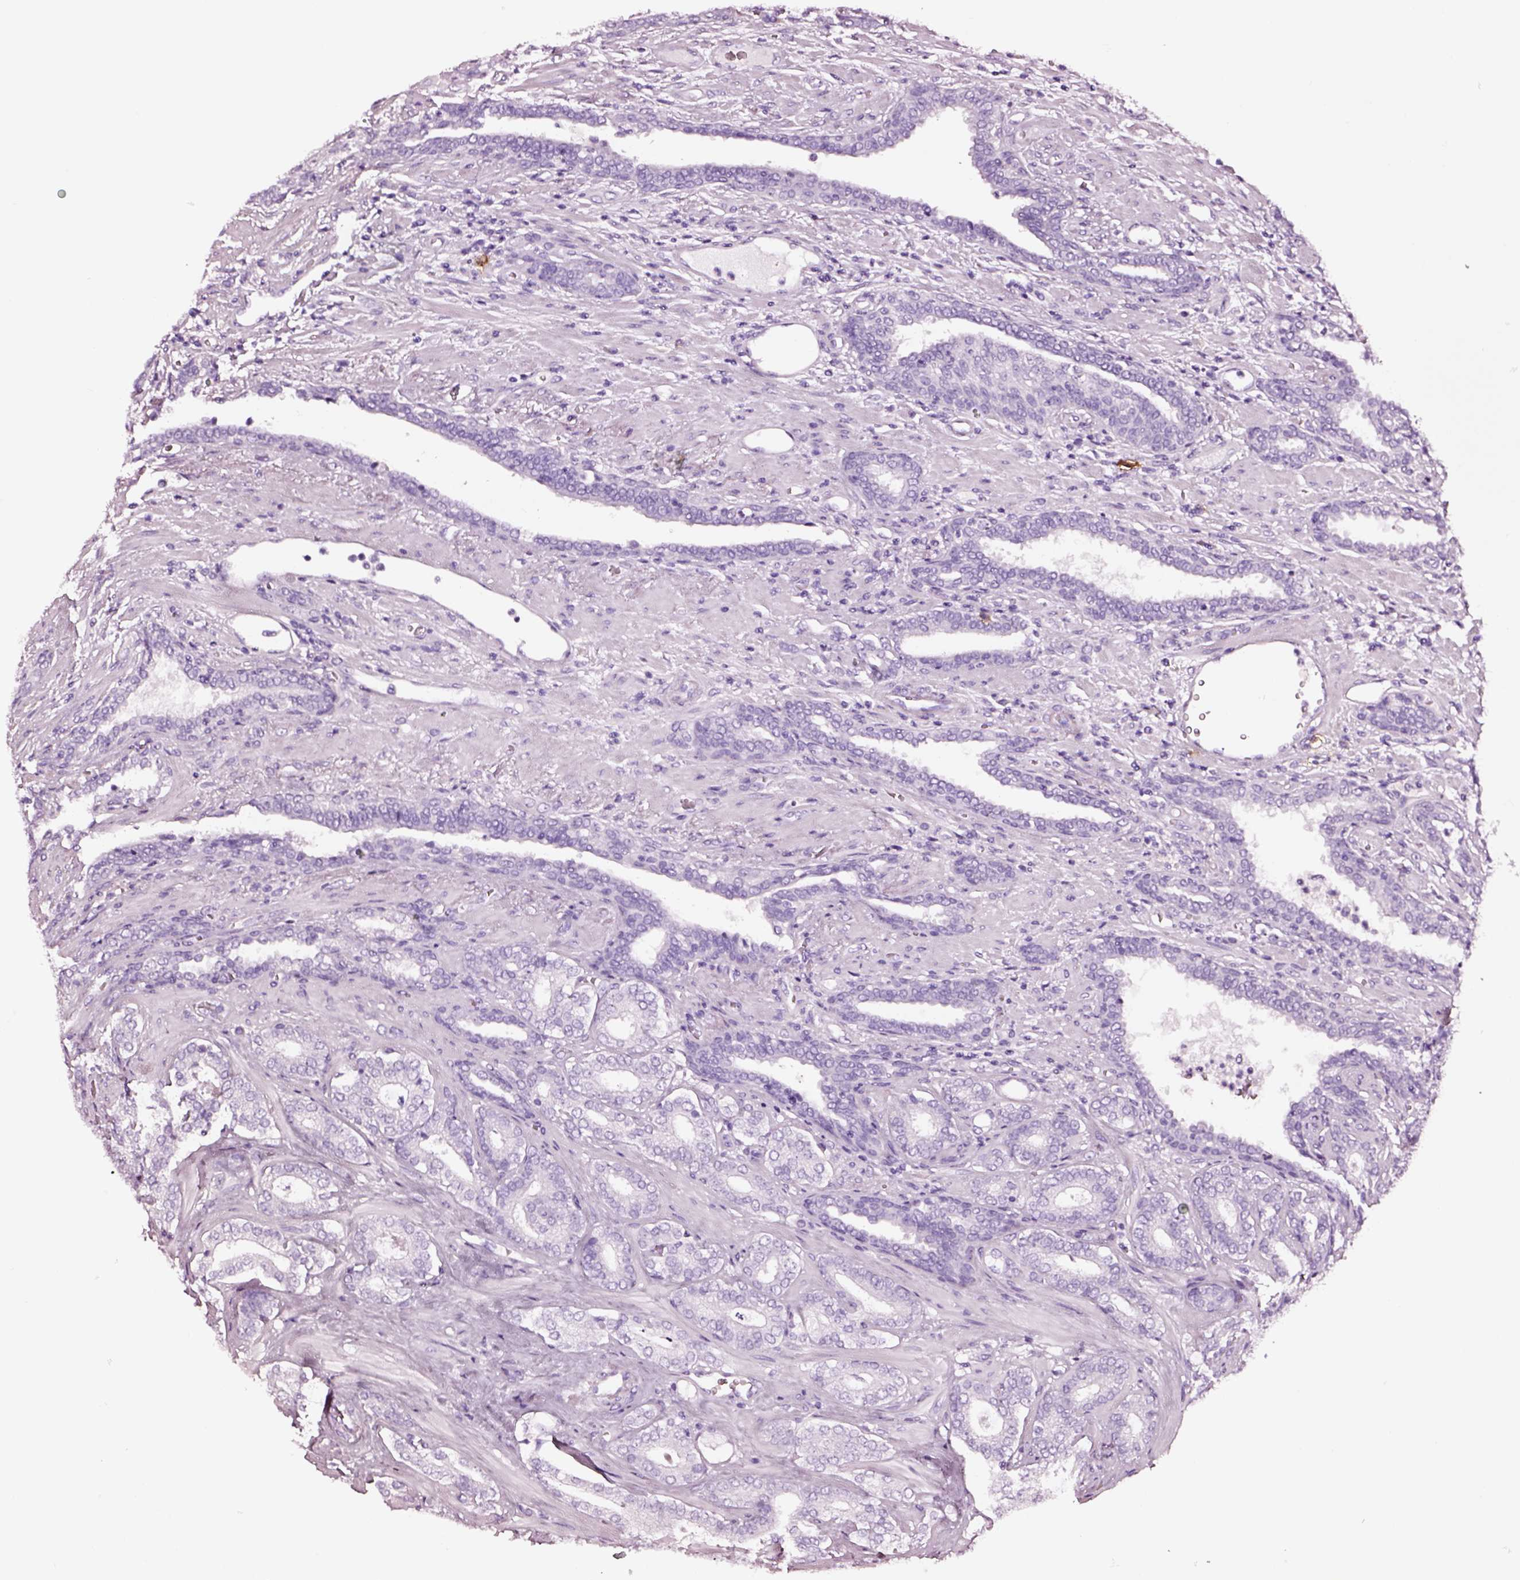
{"staining": {"intensity": "negative", "quantity": "none", "location": "none"}, "tissue": "prostate cancer", "cell_type": "Tumor cells", "image_type": "cancer", "snomed": [{"axis": "morphology", "description": "Adenocarcinoma, Low grade"}, {"axis": "topography", "description": "Prostate"}], "caption": "Prostate cancer was stained to show a protein in brown. There is no significant staining in tumor cells. The staining was performed using DAB to visualize the protein expression in brown, while the nuclei were stained in blue with hematoxylin (Magnification: 20x).", "gene": "DPEP1", "patient": {"sex": "male", "age": 61}}